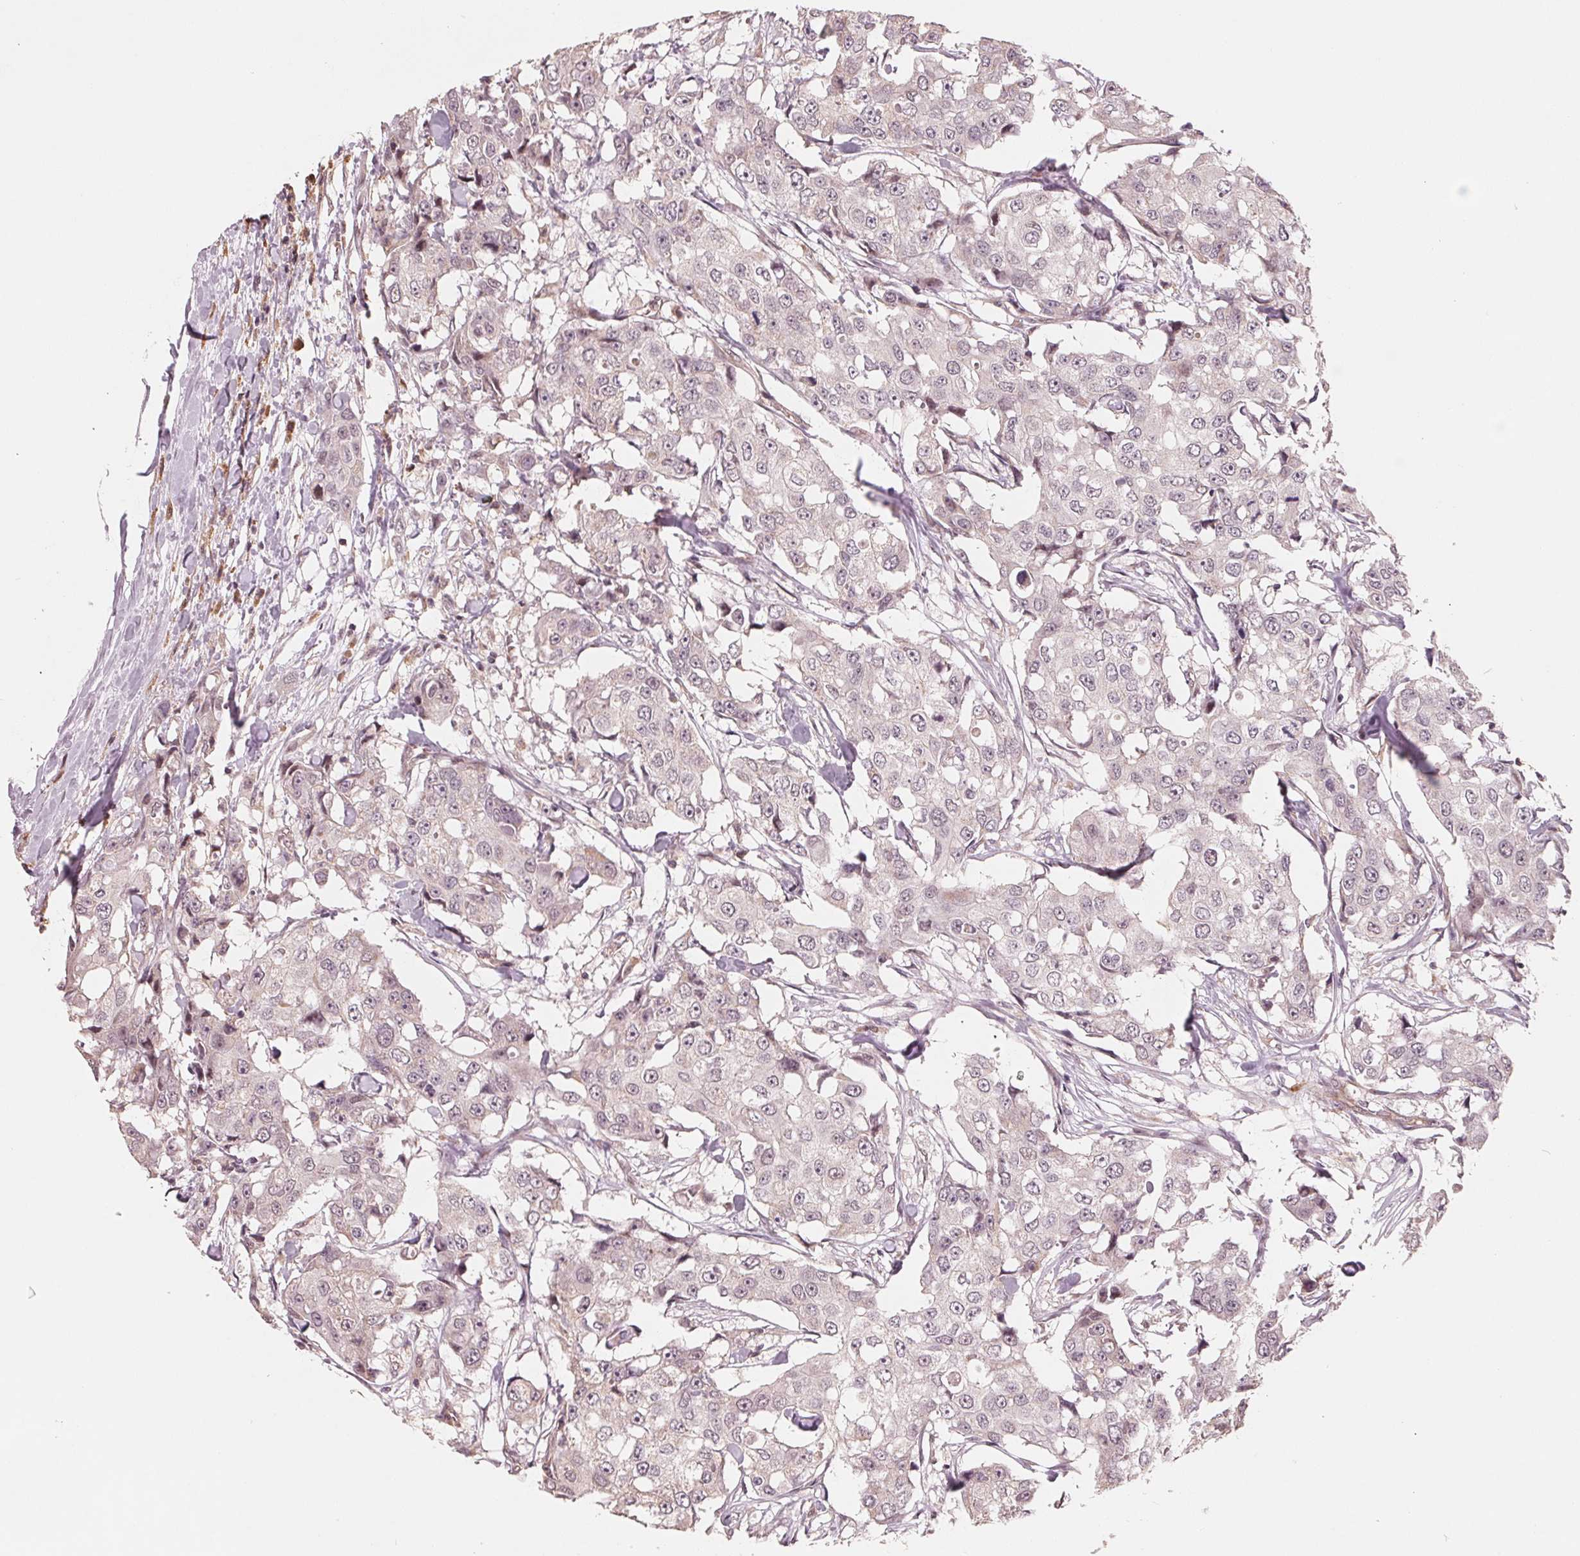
{"staining": {"intensity": "negative", "quantity": "none", "location": "none"}, "tissue": "breast cancer", "cell_type": "Tumor cells", "image_type": "cancer", "snomed": [{"axis": "morphology", "description": "Duct carcinoma"}, {"axis": "topography", "description": "Breast"}], "caption": "Photomicrograph shows no protein positivity in tumor cells of breast cancer (infiltrating ductal carcinoma) tissue.", "gene": "IL9R", "patient": {"sex": "female", "age": 27}}